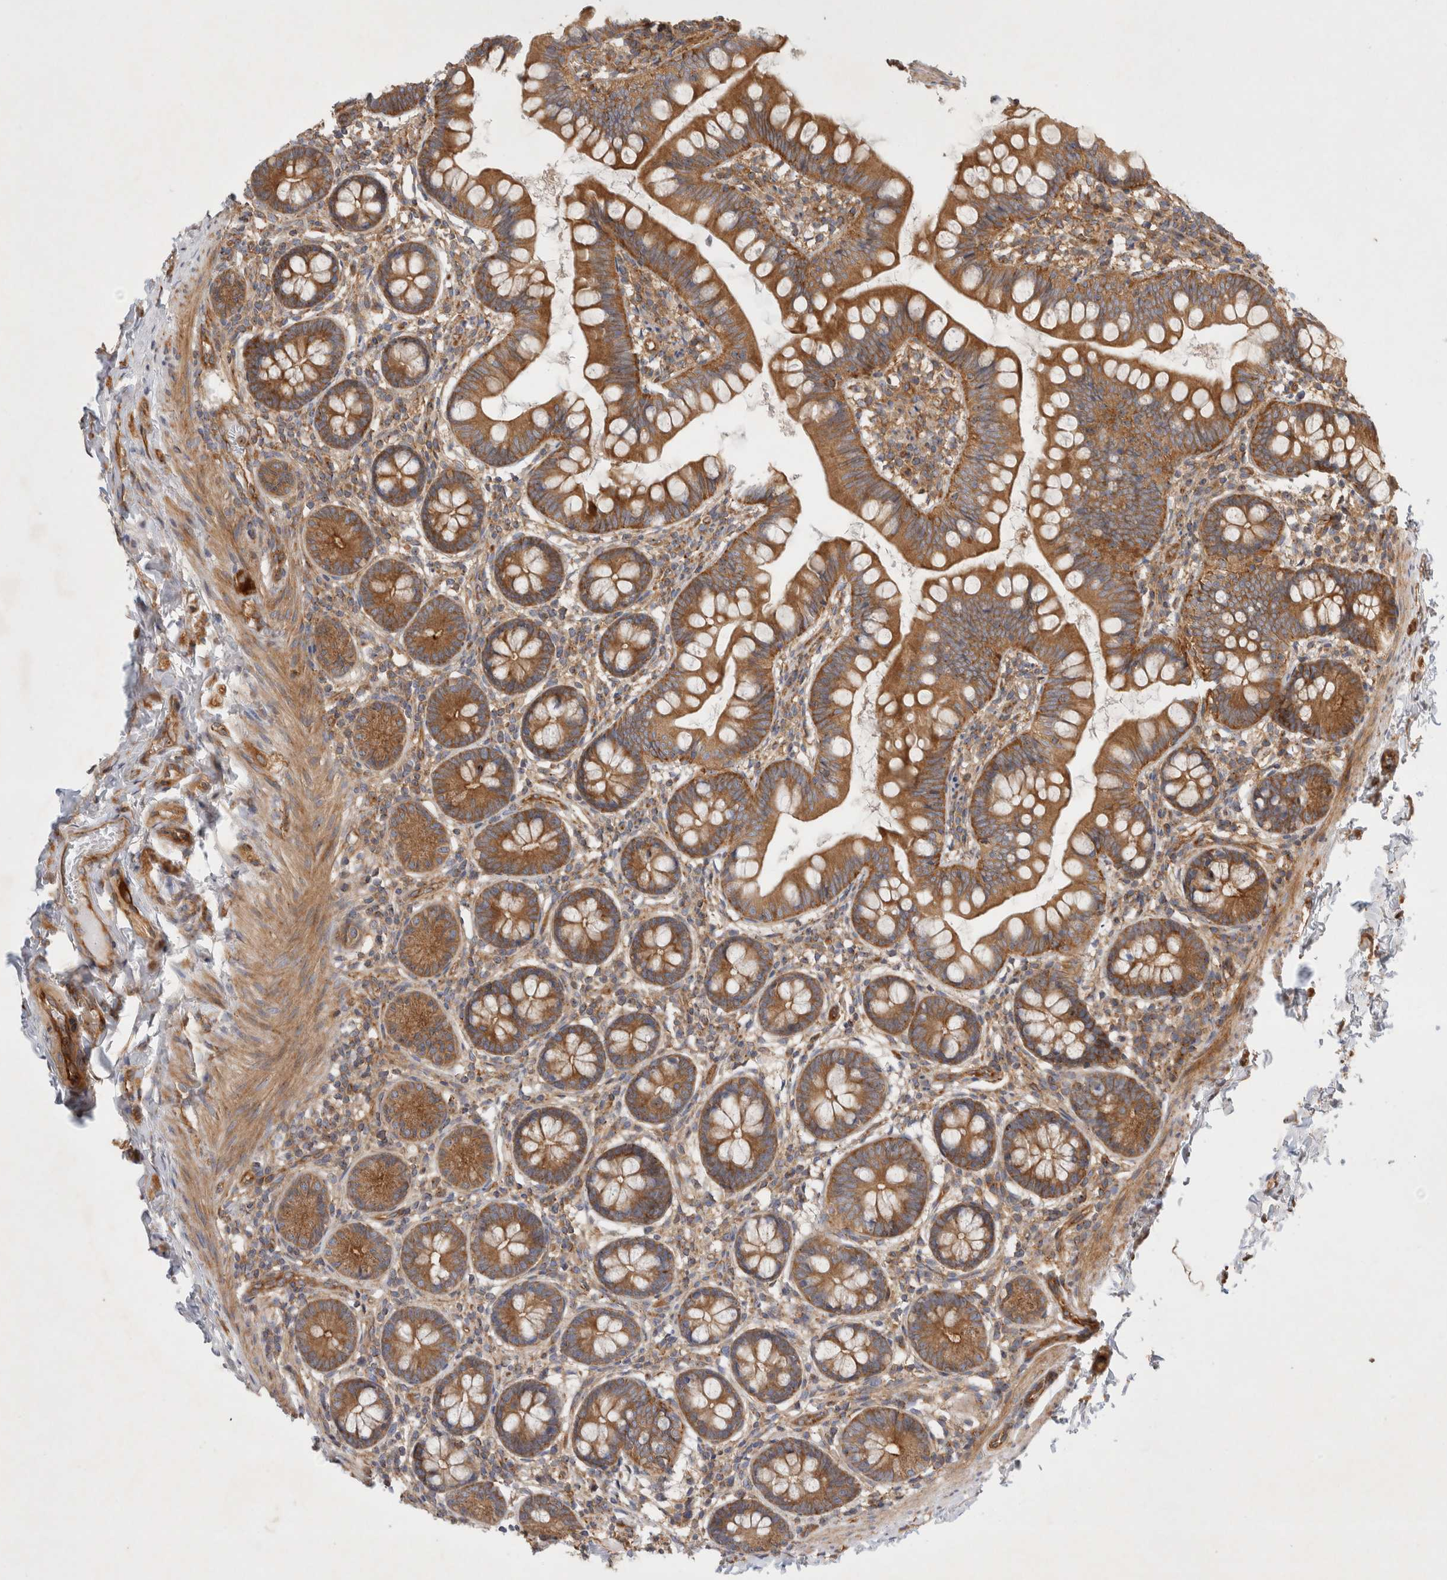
{"staining": {"intensity": "moderate", "quantity": ">75%", "location": "cytoplasmic/membranous"}, "tissue": "small intestine", "cell_type": "Glandular cells", "image_type": "normal", "snomed": [{"axis": "morphology", "description": "Normal tissue, NOS"}, {"axis": "topography", "description": "Small intestine"}], "caption": "Immunohistochemical staining of benign human small intestine displays medium levels of moderate cytoplasmic/membranous expression in about >75% of glandular cells. The staining was performed using DAB to visualize the protein expression in brown, while the nuclei were stained in blue with hematoxylin (Magnification: 20x).", "gene": "GPR150", "patient": {"sex": "male", "age": 7}}